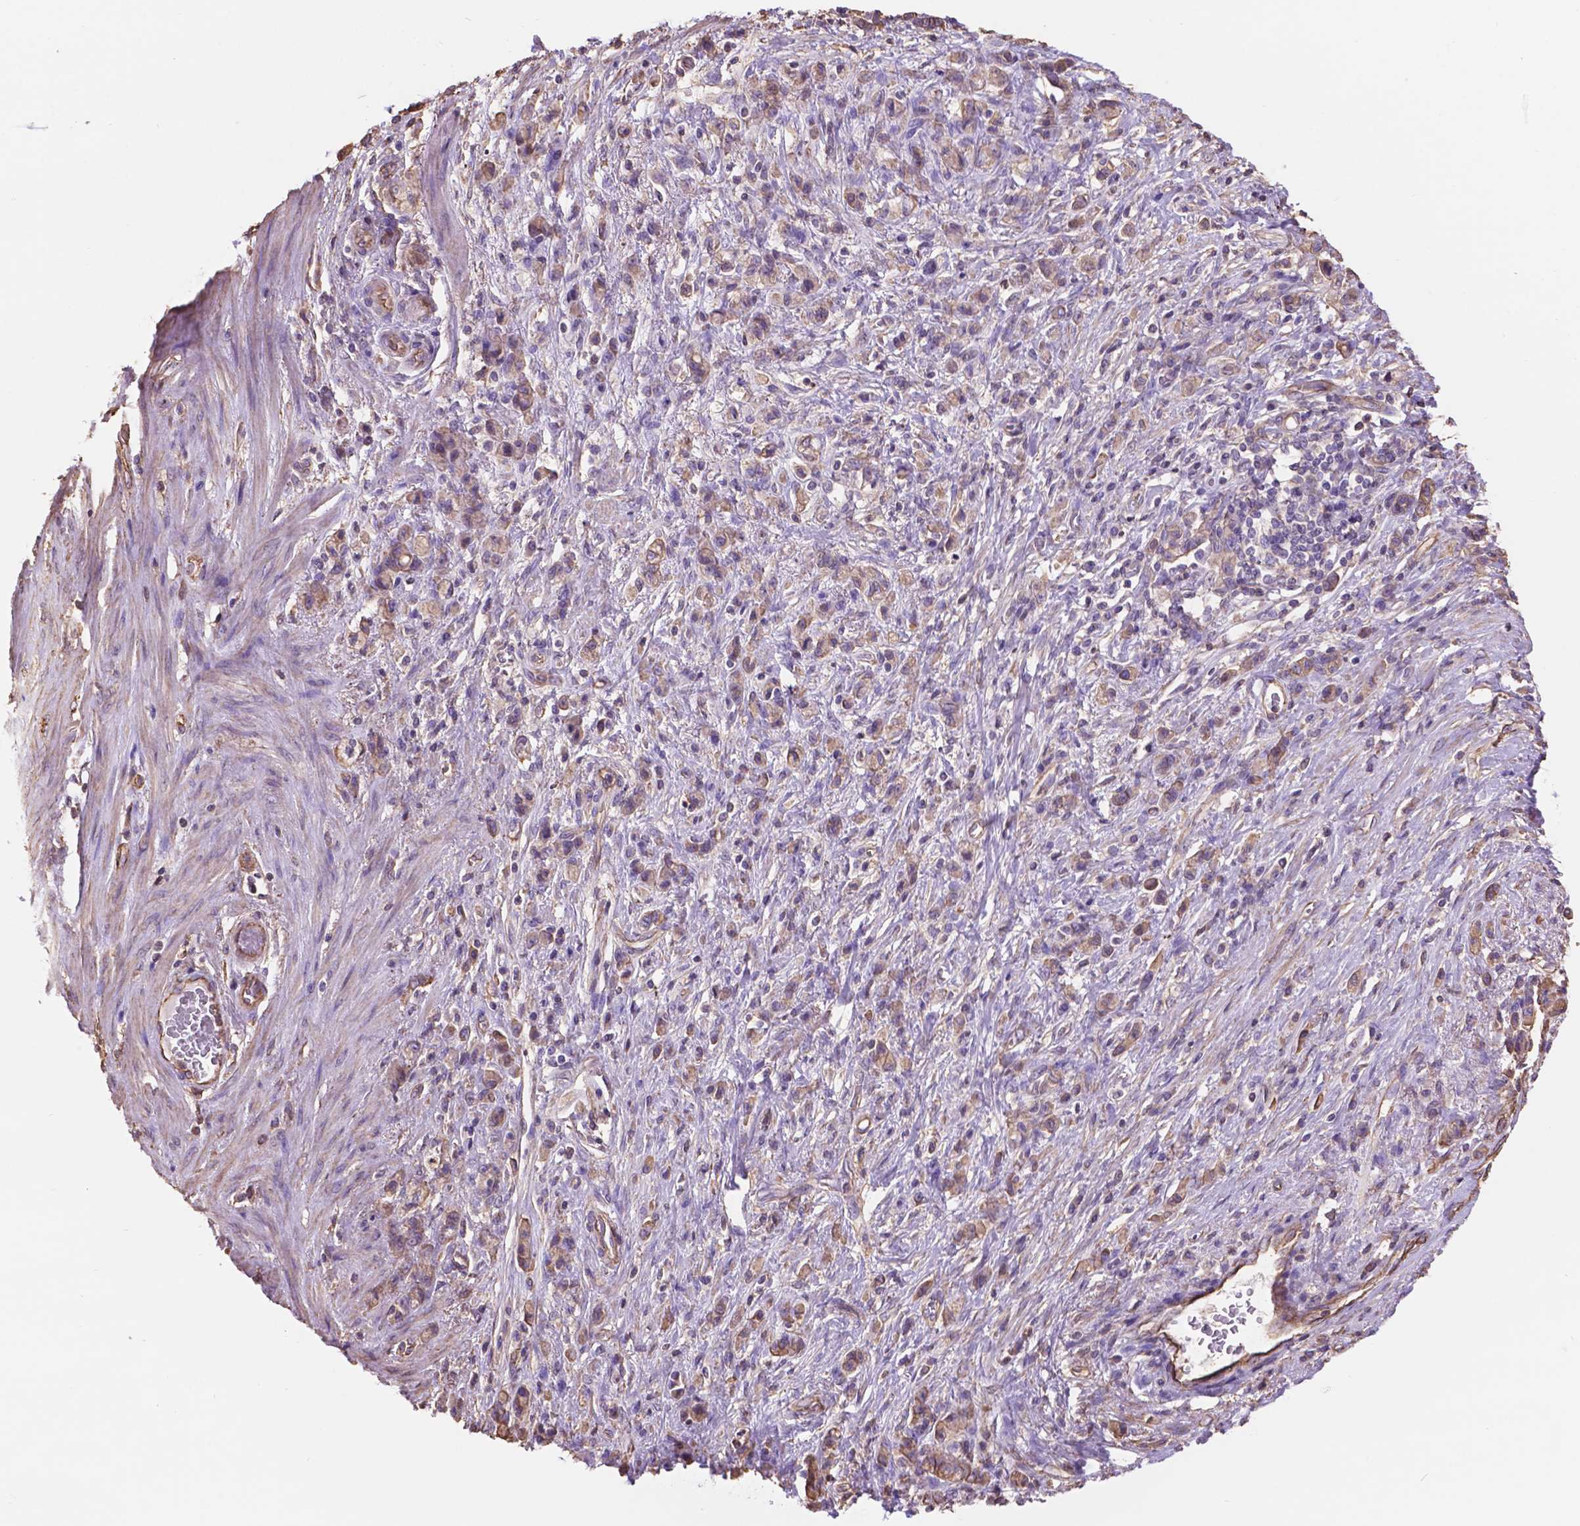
{"staining": {"intensity": "weak", "quantity": ">75%", "location": "cytoplasmic/membranous"}, "tissue": "stomach cancer", "cell_type": "Tumor cells", "image_type": "cancer", "snomed": [{"axis": "morphology", "description": "Adenocarcinoma, NOS"}, {"axis": "topography", "description": "Stomach"}], "caption": "Stomach cancer was stained to show a protein in brown. There is low levels of weak cytoplasmic/membranous staining in approximately >75% of tumor cells.", "gene": "NIPA2", "patient": {"sex": "male", "age": 77}}